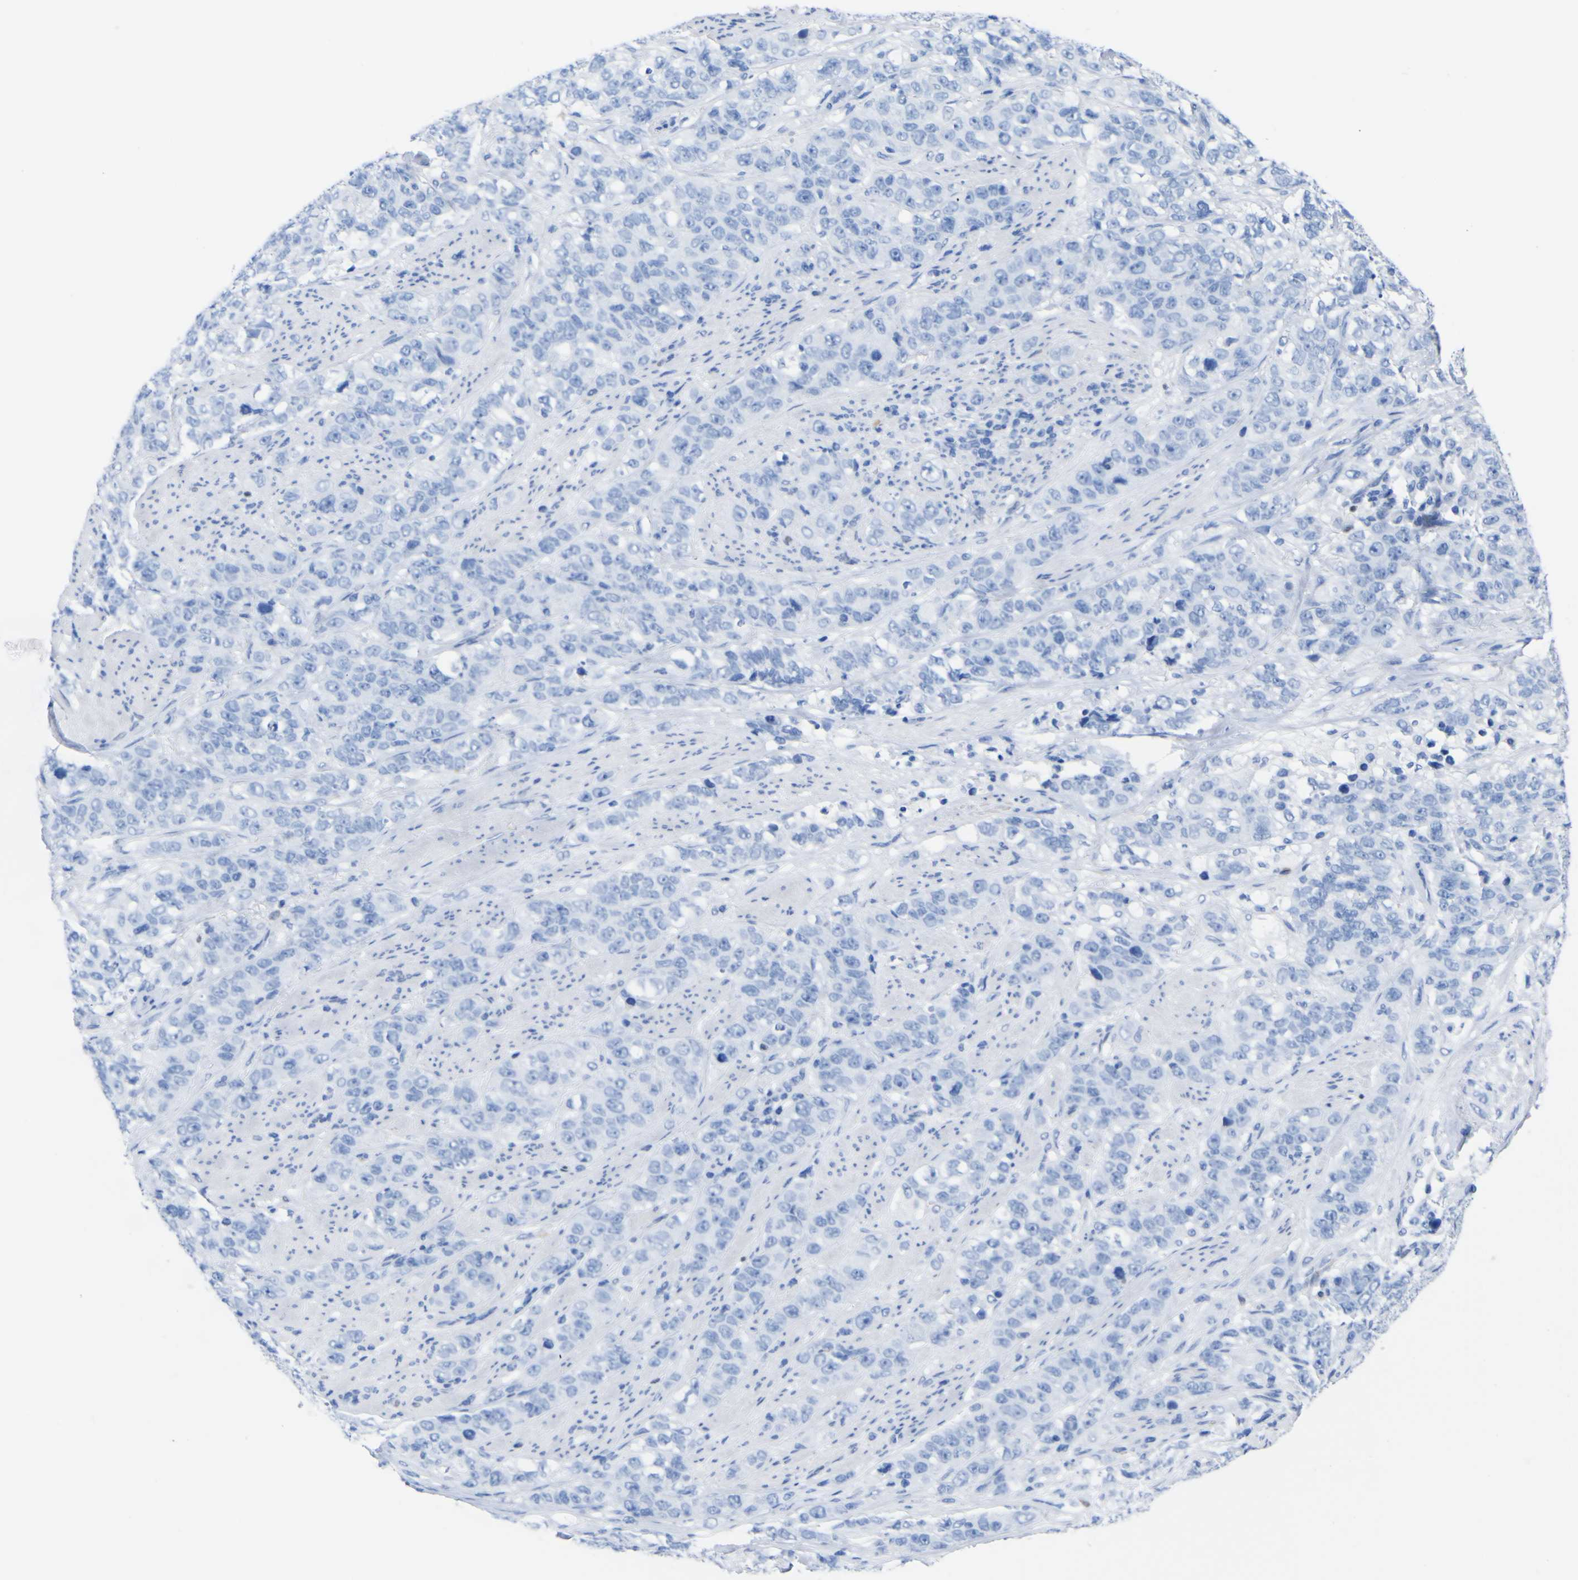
{"staining": {"intensity": "negative", "quantity": "none", "location": "none"}, "tissue": "stomach cancer", "cell_type": "Tumor cells", "image_type": "cancer", "snomed": [{"axis": "morphology", "description": "Adenocarcinoma, NOS"}, {"axis": "topography", "description": "Stomach"}], "caption": "Image shows no protein positivity in tumor cells of stomach cancer tissue.", "gene": "DACH1", "patient": {"sex": "male", "age": 48}}